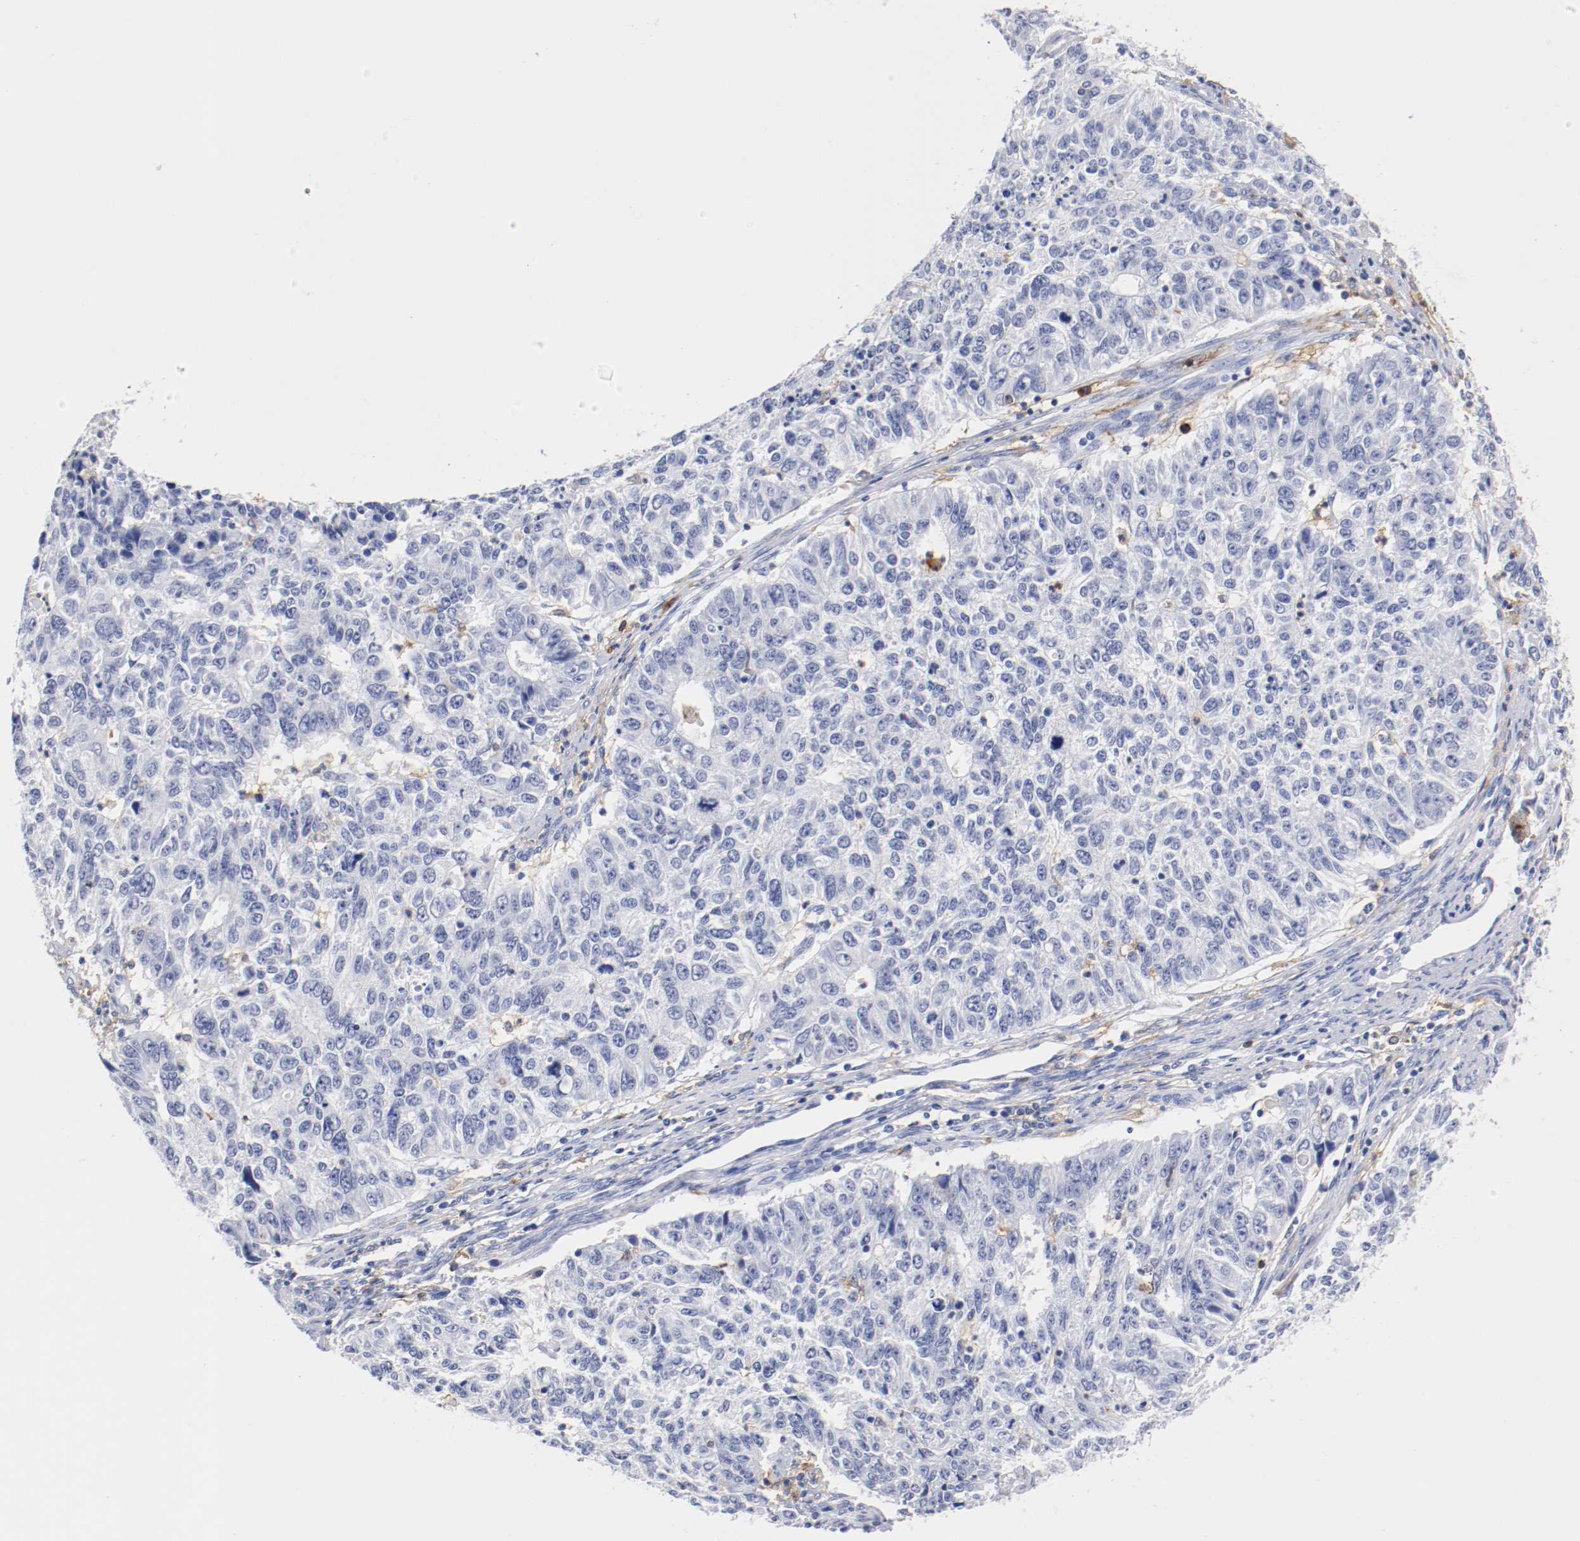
{"staining": {"intensity": "negative", "quantity": "none", "location": "none"}, "tissue": "endometrial cancer", "cell_type": "Tumor cells", "image_type": "cancer", "snomed": [{"axis": "morphology", "description": "Adenocarcinoma, NOS"}, {"axis": "topography", "description": "Endometrium"}], "caption": "DAB immunohistochemical staining of endometrial adenocarcinoma displays no significant staining in tumor cells.", "gene": "ITGAX", "patient": {"sex": "female", "age": 42}}